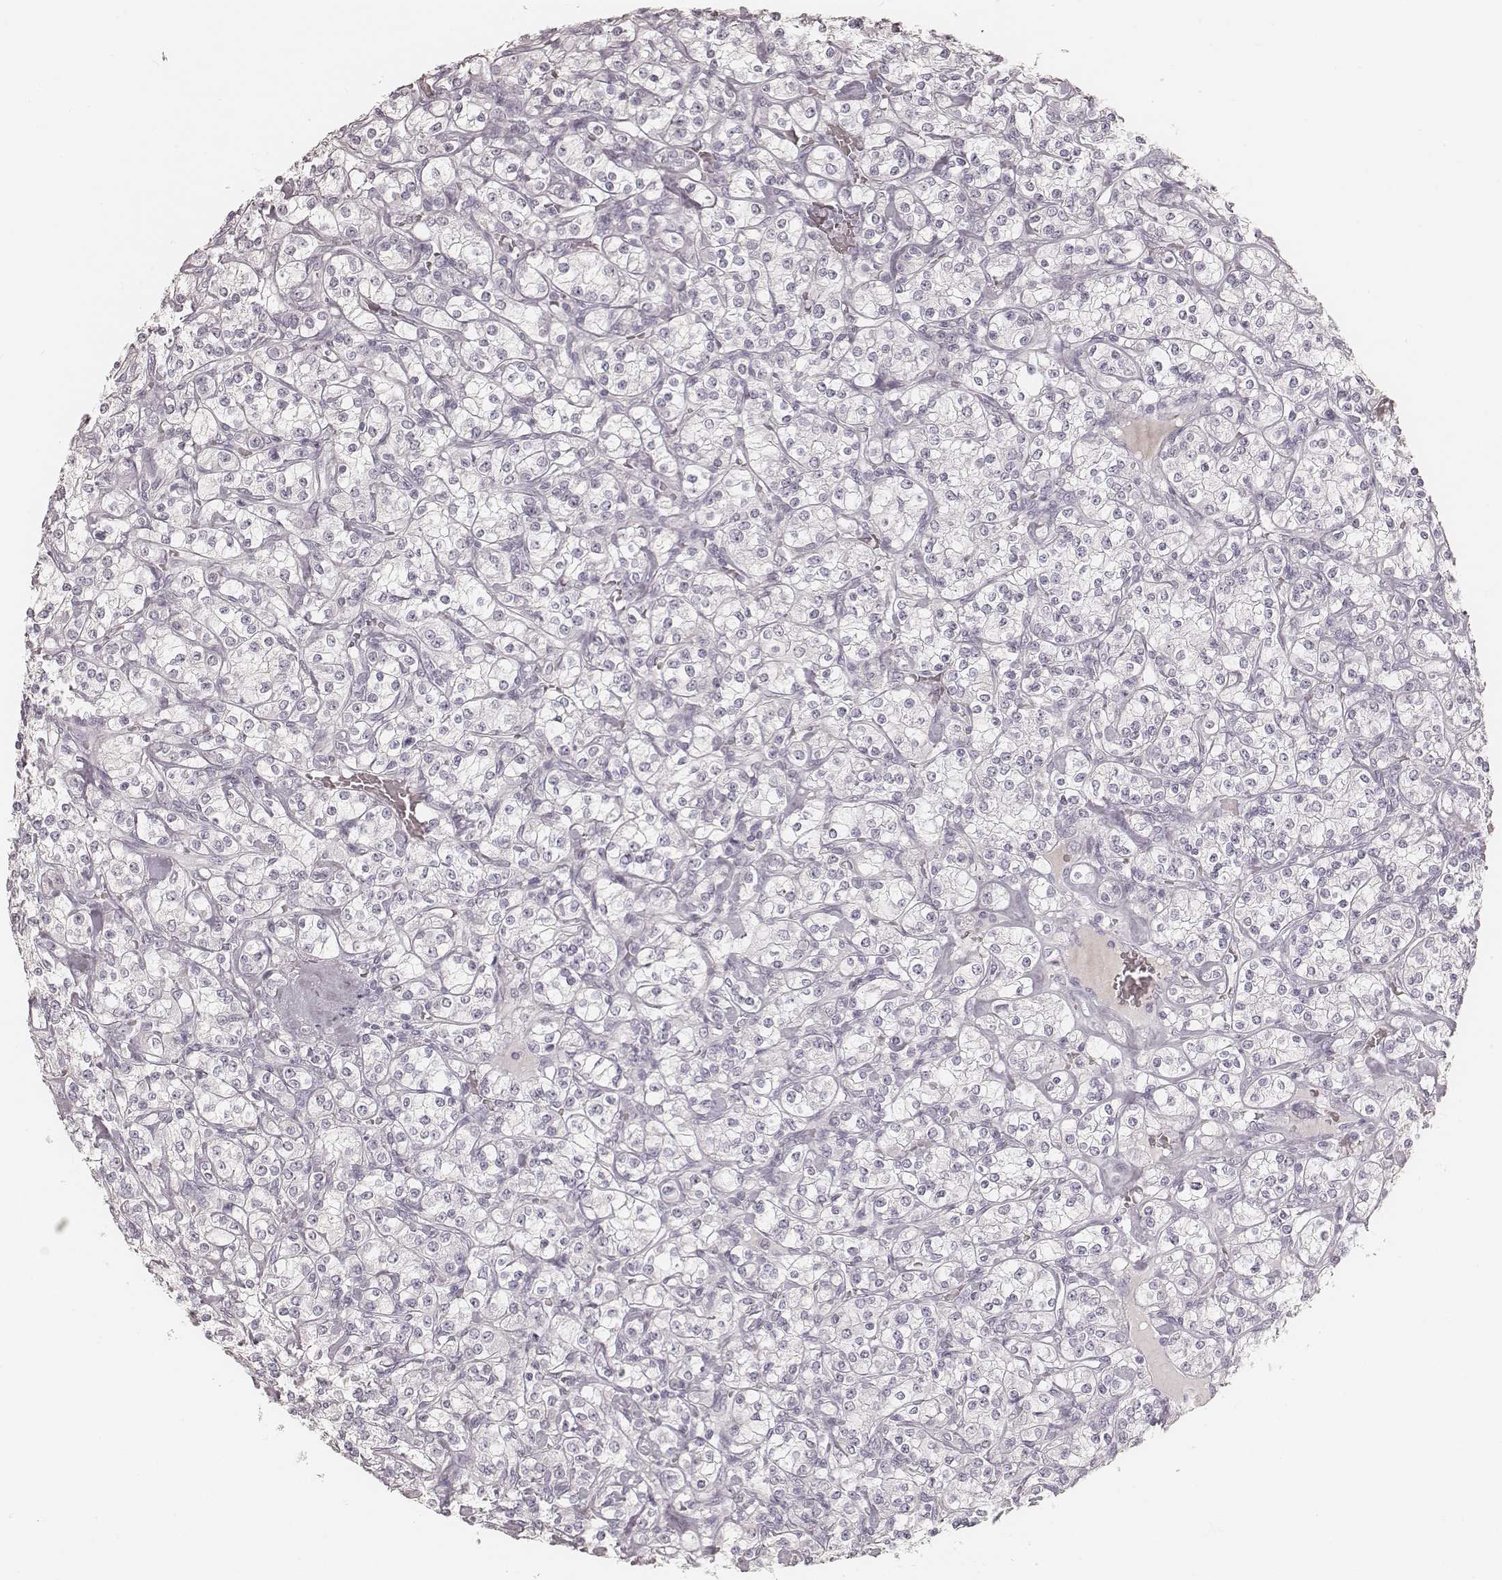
{"staining": {"intensity": "negative", "quantity": "none", "location": "none"}, "tissue": "renal cancer", "cell_type": "Tumor cells", "image_type": "cancer", "snomed": [{"axis": "morphology", "description": "Adenocarcinoma, NOS"}, {"axis": "topography", "description": "Kidney"}], "caption": "Protein analysis of renal cancer exhibits no significant staining in tumor cells.", "gene": "KRT26", "patient": {"sex": "male", "age": 77}}